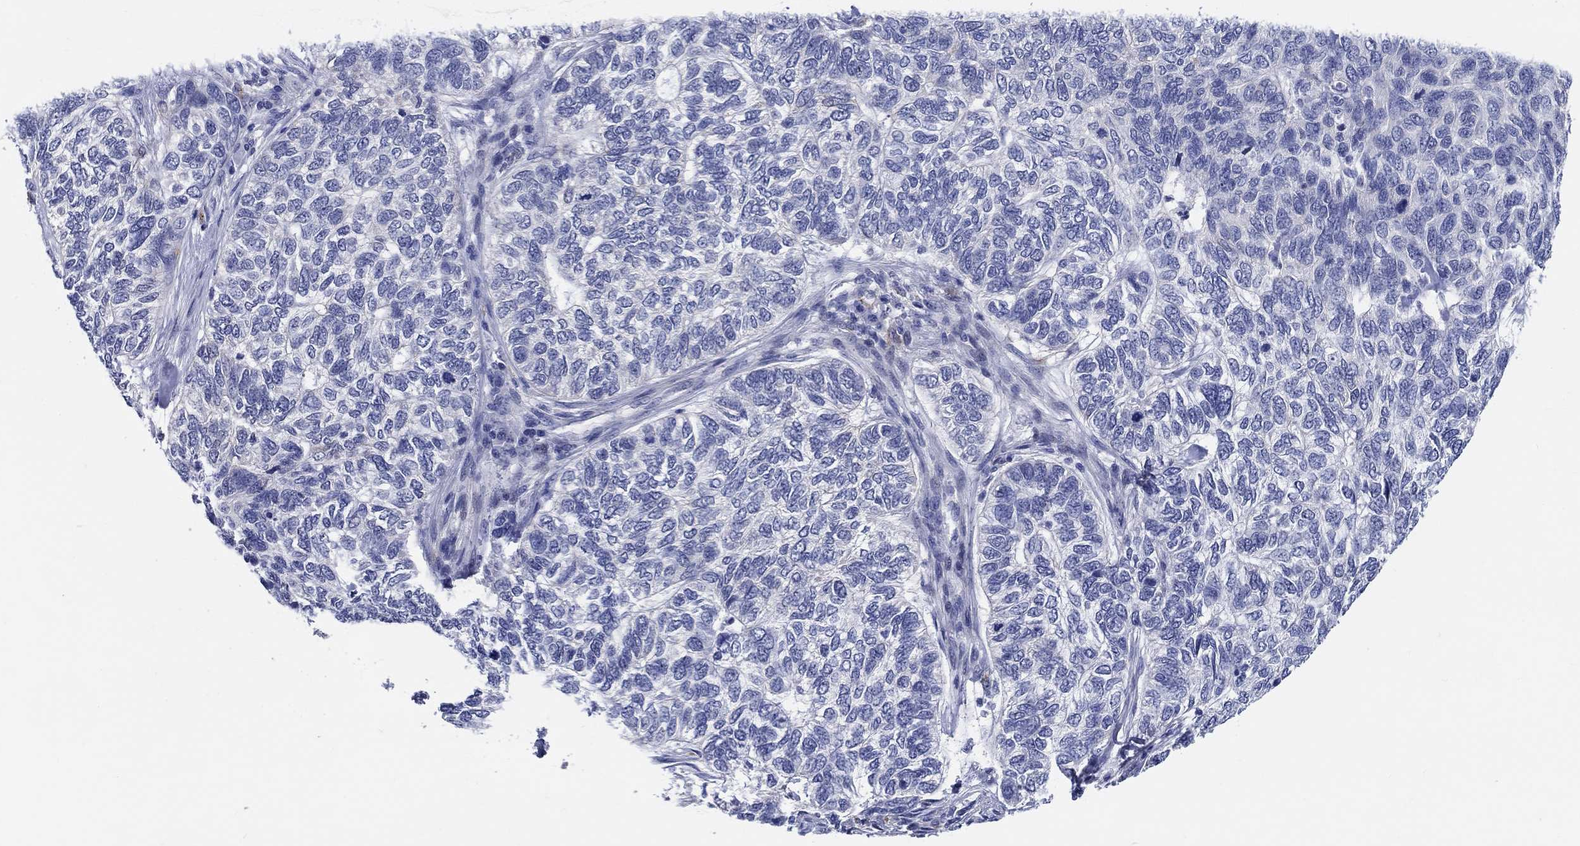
{"staining": {"intensity": "negative", "quantity": "none", "location": "none"}, "tissue": "skin cancer", "cell_type": "Tumor cells", "image_type": "cancer", "snomed": [{"axis": "morphology", "description": "Basal cell carcinoma"}, {"axis": "topography", "description": "Skin"}], "caption": "IHC of human skin basal cell carcinoma demonstrates no staining in tumor cells.", "gene": "RAP1GAP", "patient": {"sex": "female", "age": 65}}